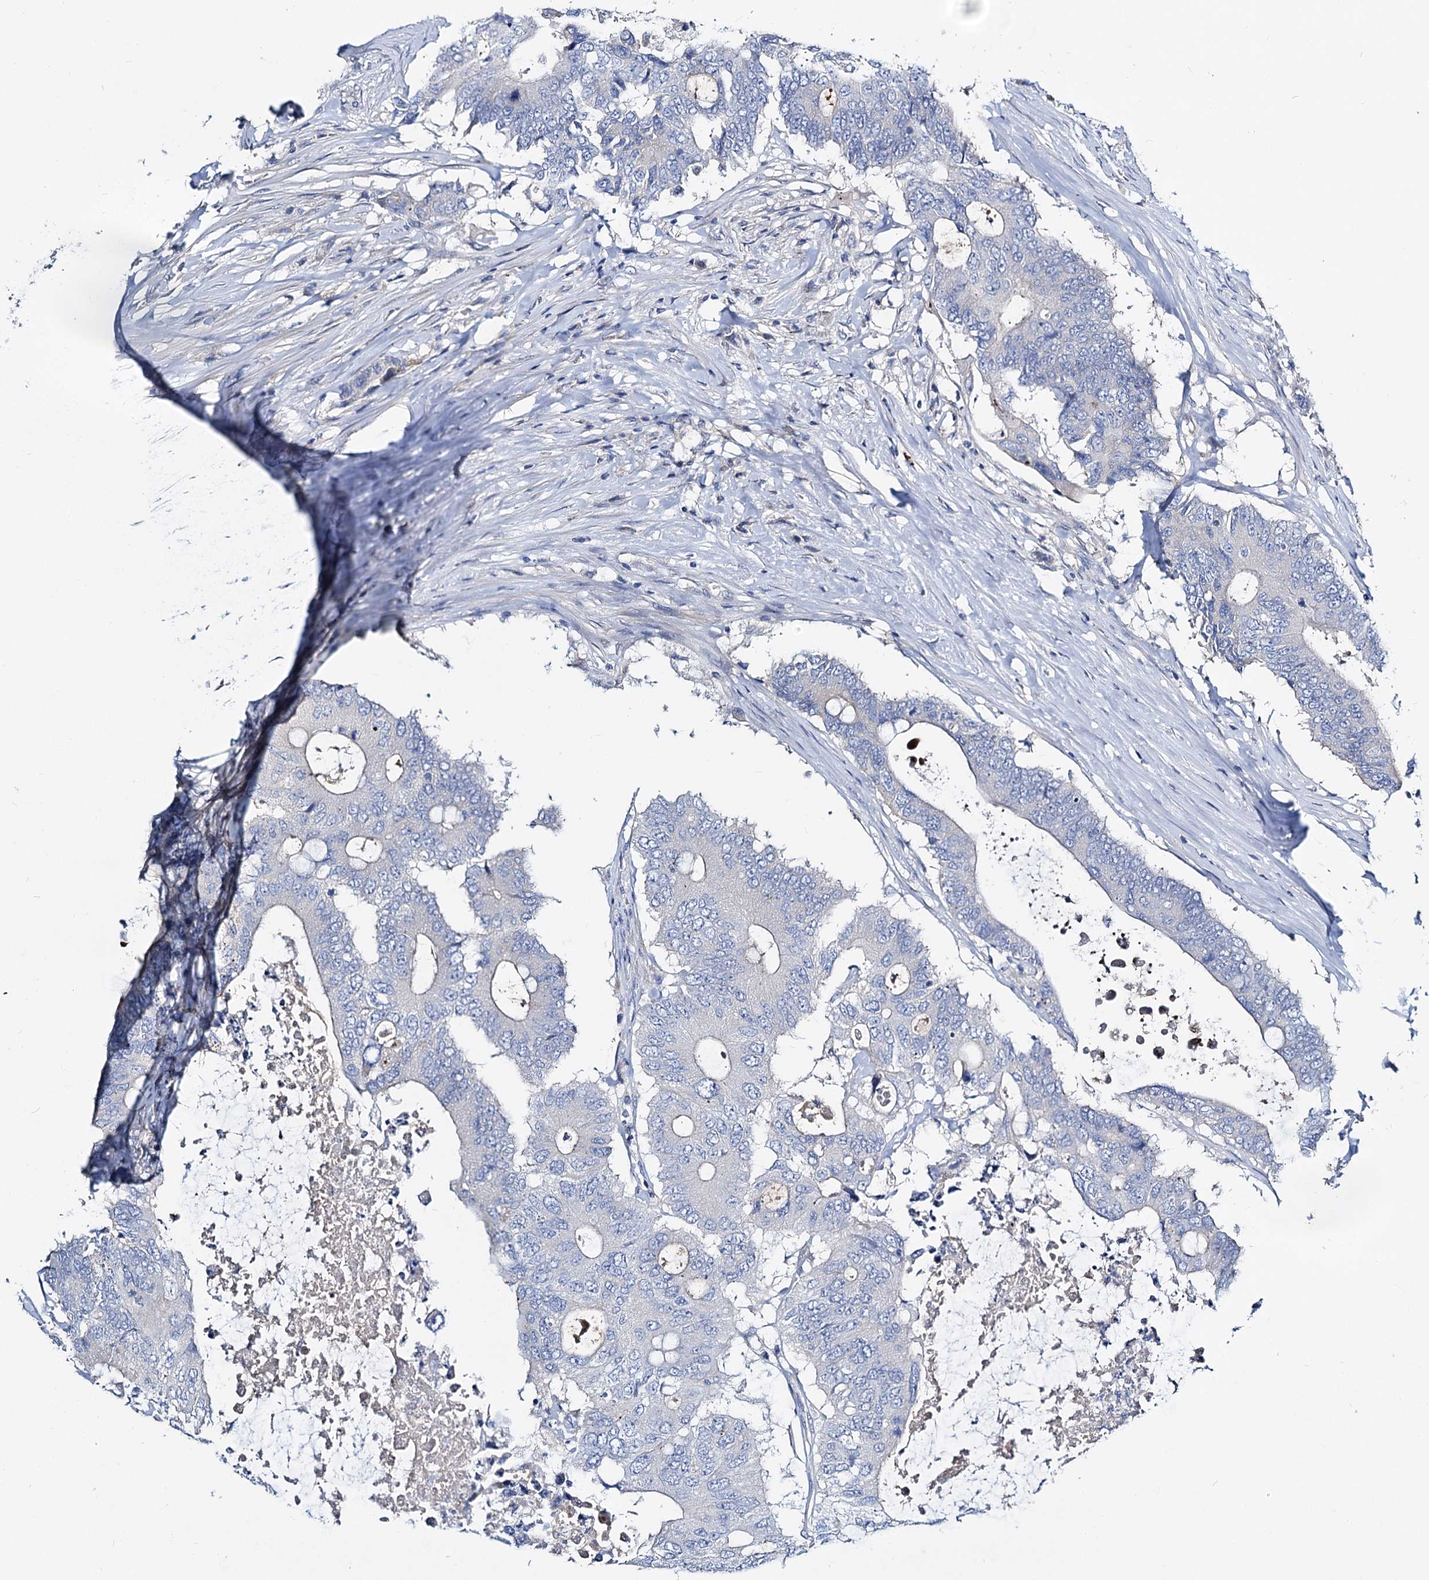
{"staining": {"intensity": "negative", "quantity": "none", "location": "none"}, "tissue": "colorectal cancer", "cell_type": "Tumor cells", "image_type": "cancer", "snomed": [{"axis": "morphology", "description": "Adenocarcinoma, NOS"}, {"axis": "topography", "description": "Colon"}], "caption": "Colorectal adenocarcinoma was stained to show a protein in brown. There is no significant positivity in tumor cells. (DAB (3,3'-diaminobenzidine) immunohistochemistry (IHC), high magnification).", "gene": "DYDC2", "patient": {"sex": "male", "age": 71}}